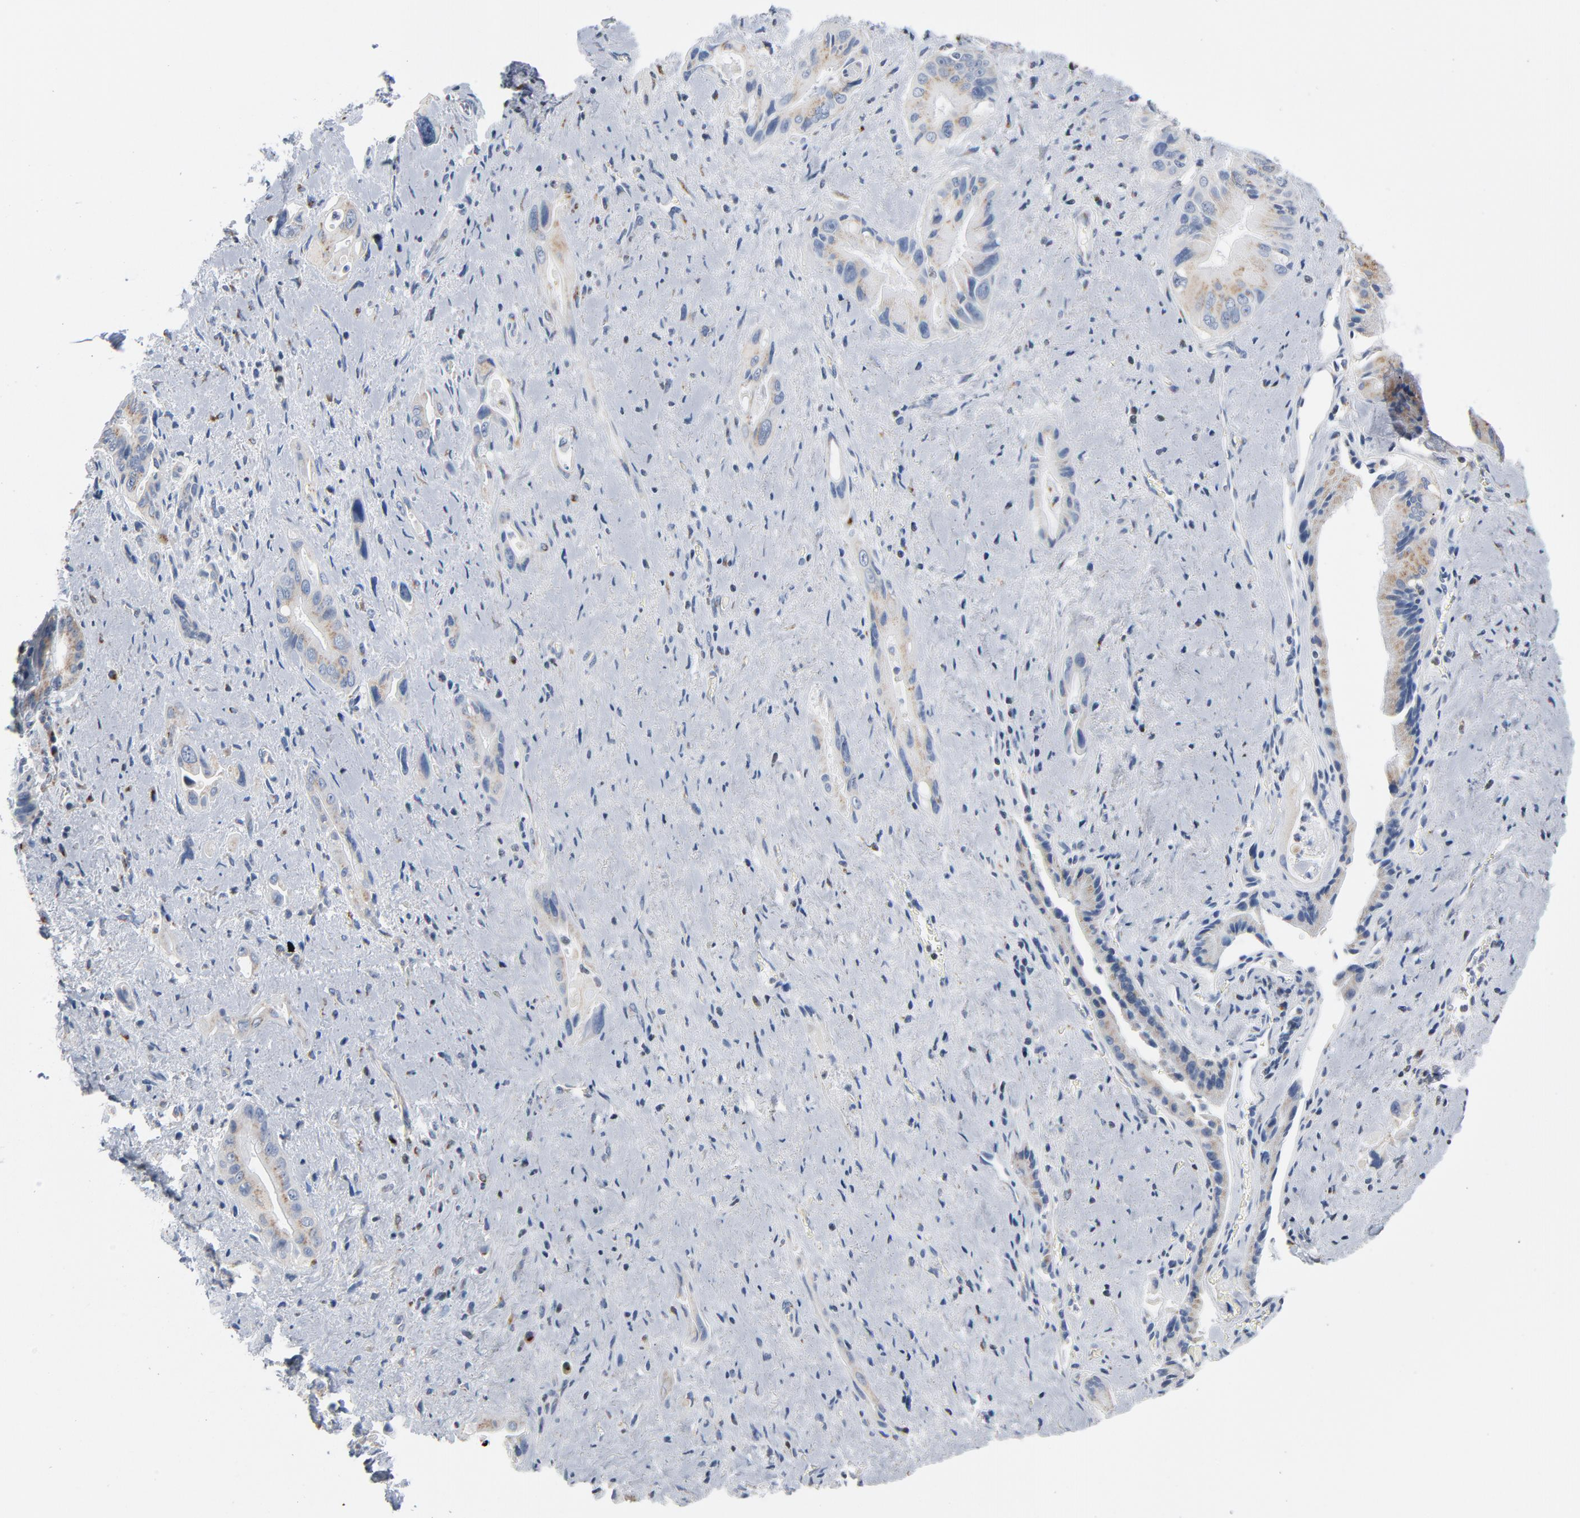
{"staining": {"intensity": "moderate", "quantity": "25%-75%", "location": "cytoplasmic/membranous"}, "tissue": "pancreatic cancer", "cell_type": "Tumor cells", "image_type": "cancer", "snomed": [{"axis": "morphology", "description": "Adenocarcinoma, NOS"}, {"axis": "topography", "description": "Pancreas"}], "caption": "Adenocarcinoma (pancreatic) tissue displays moderate cytoplasmic/membranous positivity in approximately 25%-75% of tumor cells, visualized by immunohistochemistry.", "gene": "YIPF6", "patient": {"sex": "male", "age": 77}}